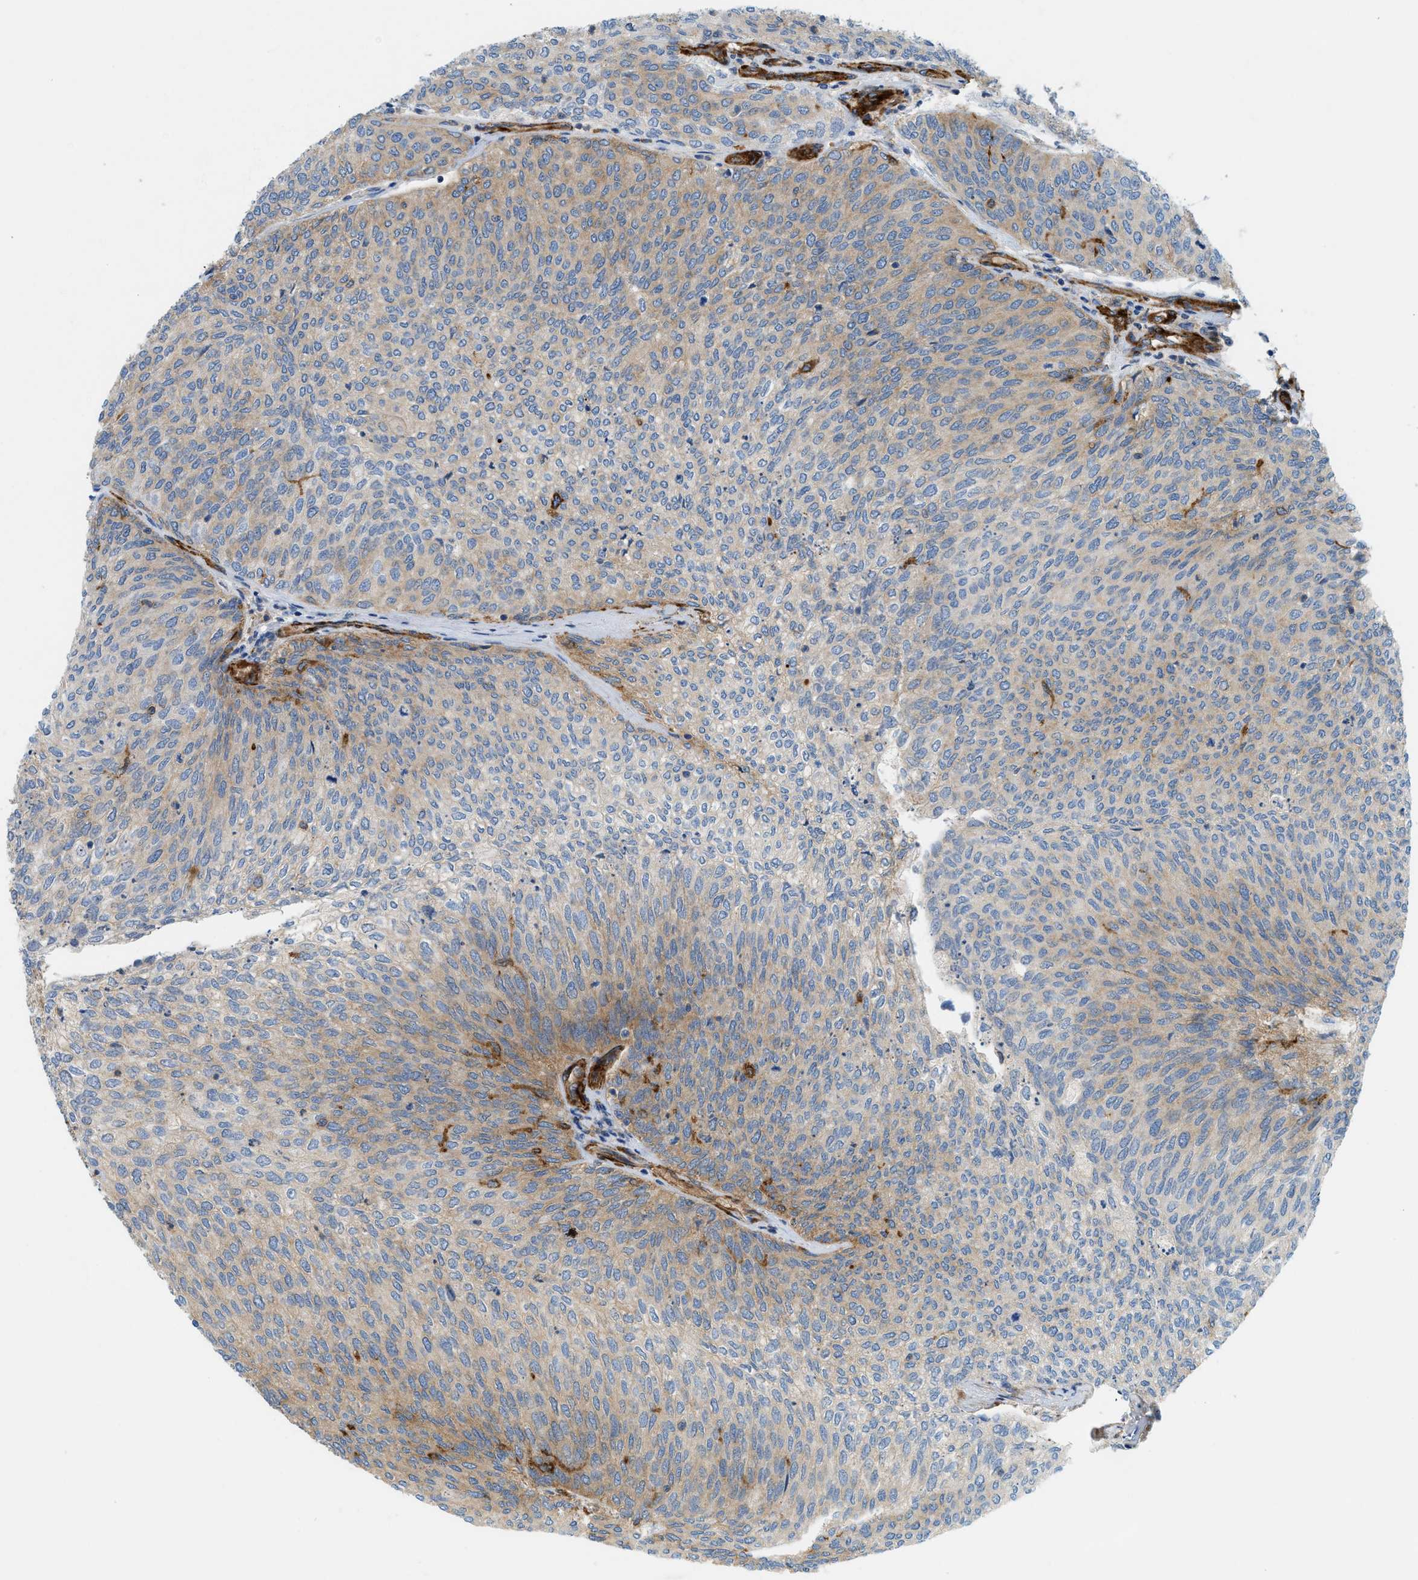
{"staining": {"intensity": "moderate", "quantity": "25%-75%", "location": "cytoplasmic/membranous"}, "tissue": "urothelial cancer", "cell_type": "Tumor cells", "image_type": "cancer", "snomed": [{"axis": "morphology", "description": "Urothelial carcinoma, Low grade"}, {"axis": "topography", "description": "Urinary bladder"}], "caption": "Immunohistochemical staining of low-grade urothelial carcinoma reveals medium levels of moderate cytoplasmic/membranous protein staining in approximately 25%-75% of tumor cells.", "gene": "HIP1", "patient": {"sex": "female", "age": 79}}